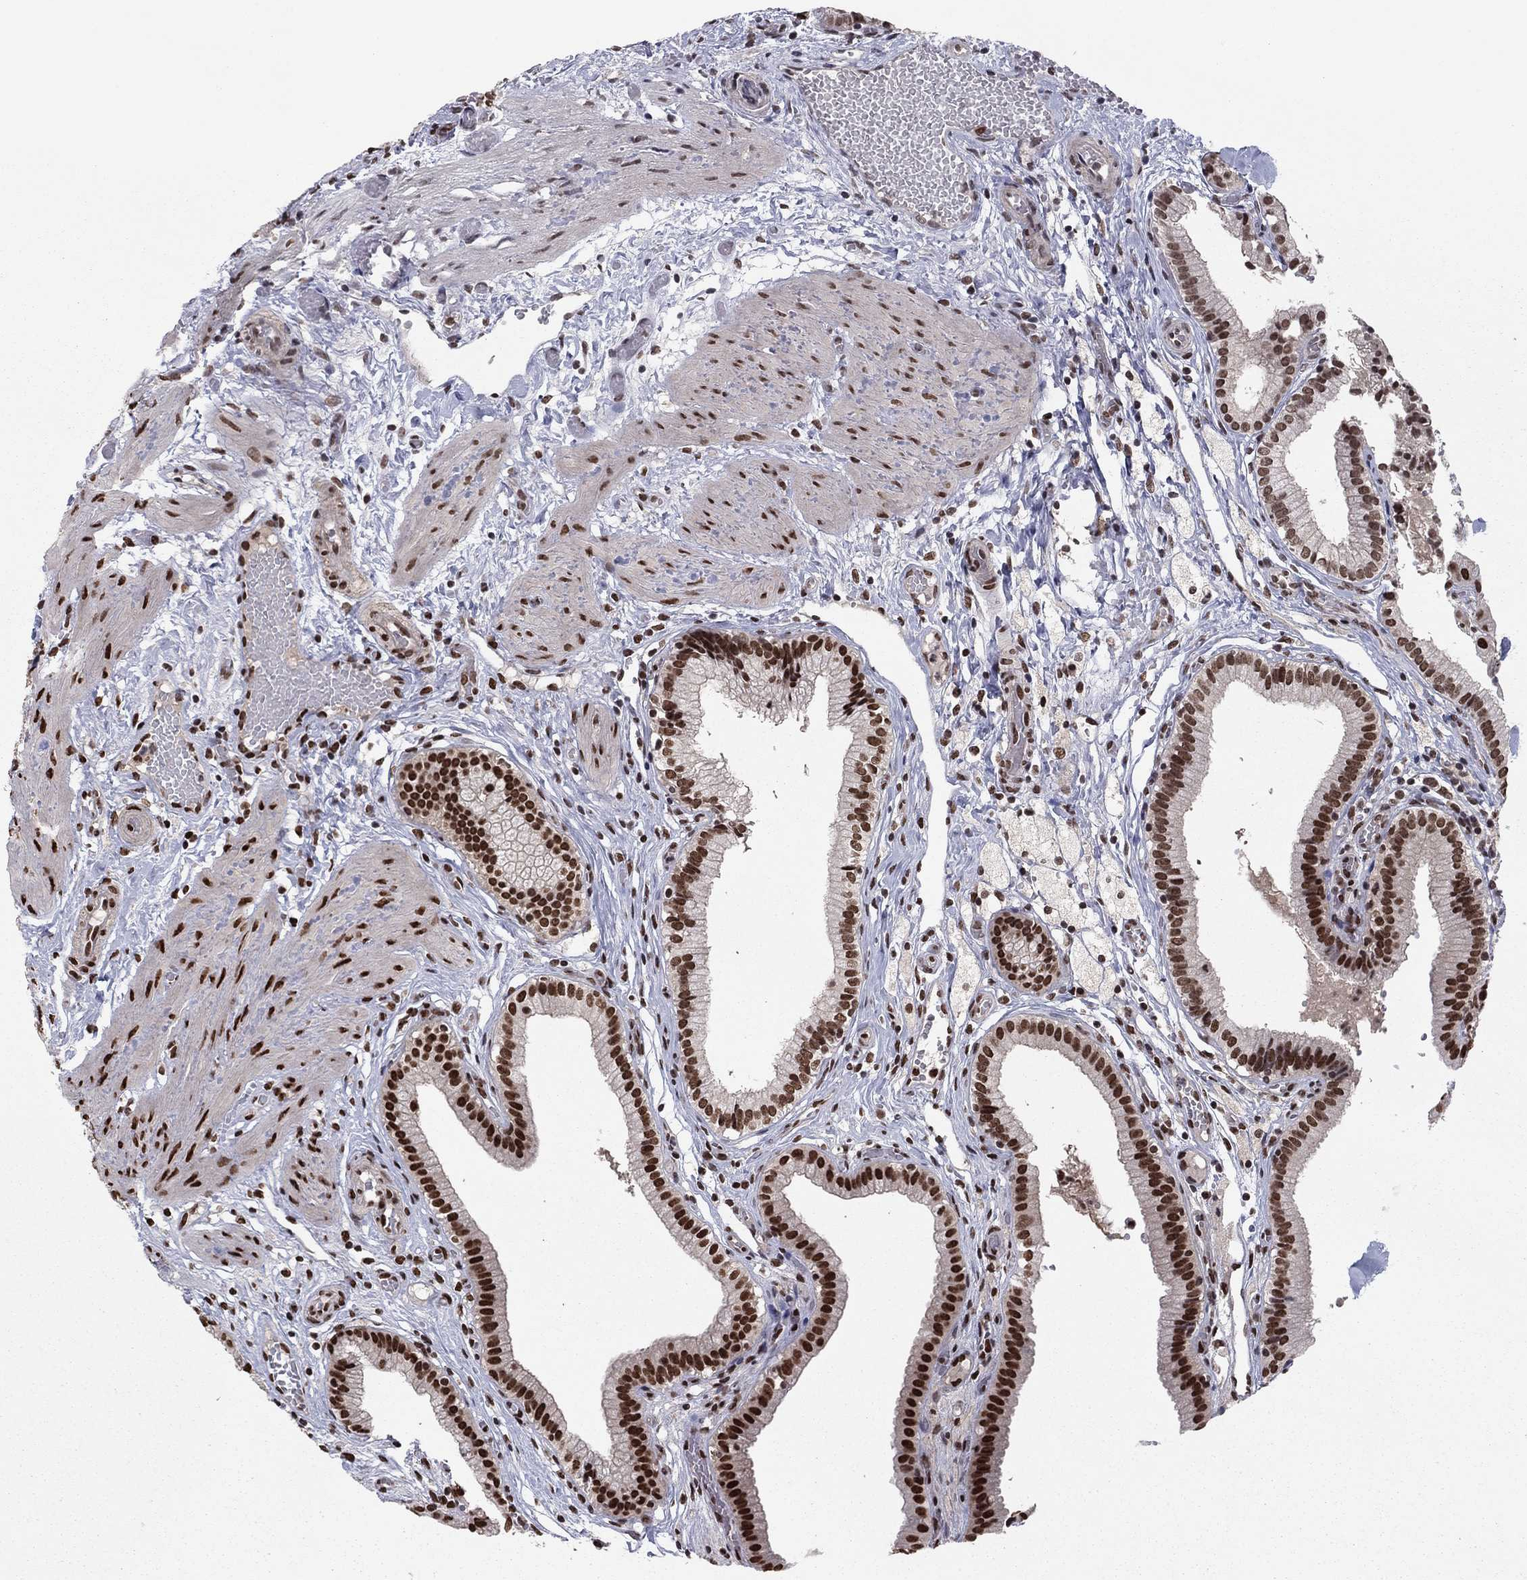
{"staining": {"intensity": "strong", "quantity": ">75%", "location": "nuclear"}, "tissue": "gallbladder", "cell_type": "Glandular cells", "image_type": "normal", "snomed": [{"axis": "morphology", "description": "Normal tissue, NOS"}, {"axis": "topography", "description": "Gallbladder"}], "caption": "Immunohistochemistry photomicrograph of normal gallbladder: human gallbladder stained using immunohistochemistry demonstrates high levels of strong protein expression localized specifically in the nuclear of glandular cells, appearing as a nuclear brown color.", "gene": "USP54", "patient": {"sex": "female", "age": 24}}